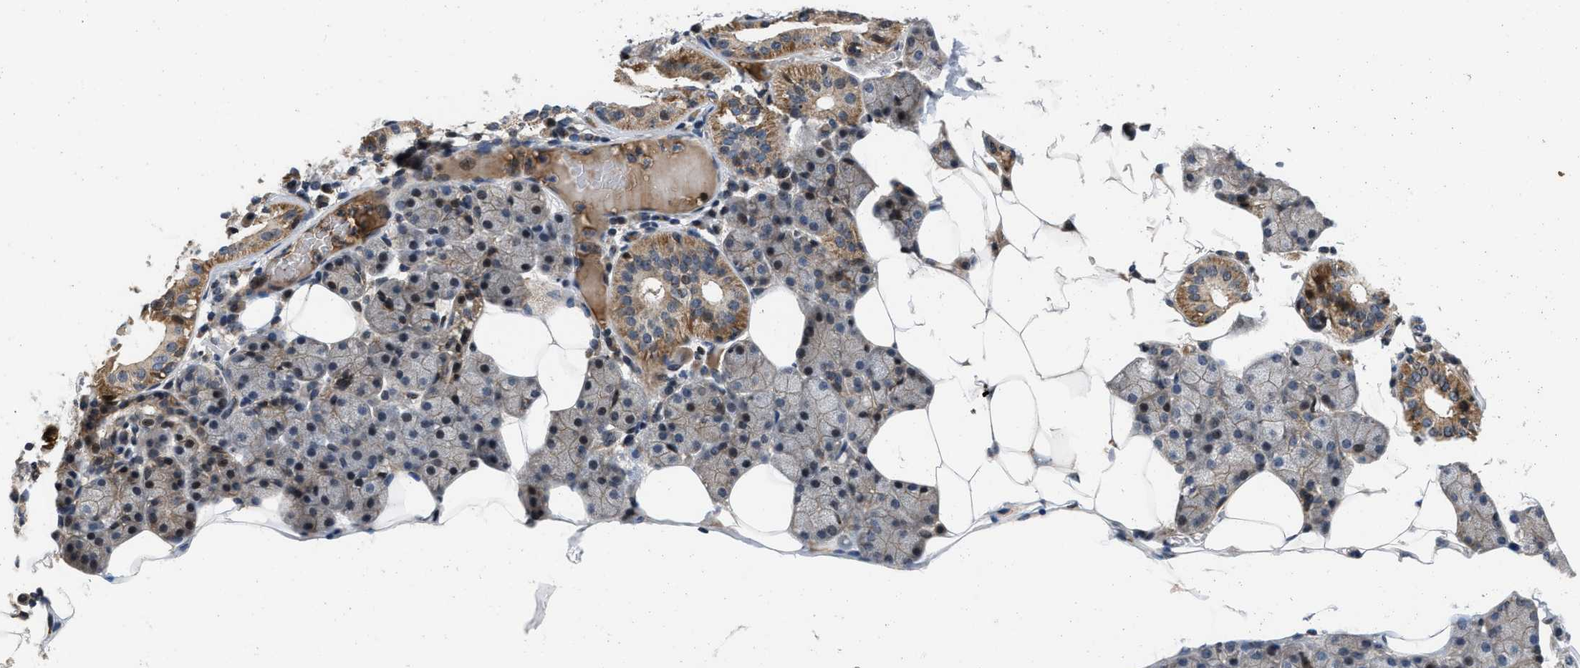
{"staining": {"intensity": "moderate", "quantity": "25%-75%", "location": "cytoplasmic/membranous"}, "tissue": "salivary gland", "cell_type": "Glandular cells", "image_type": "normal", "snomed": [{"axis": "morphology", "description": "Normal tissue, NOS"}, {"axis": "topography", "description": "Salivary gland"}], "caption": "Protein analysis of unremarkable salivary gland demonstrates moderate cytoplasmic/membranous expression in about 25%-75% of glandular cells. Nuclei are stained in blue.", "gene": "PRDM14", "patient": {"sex": "female", "age": 33}}